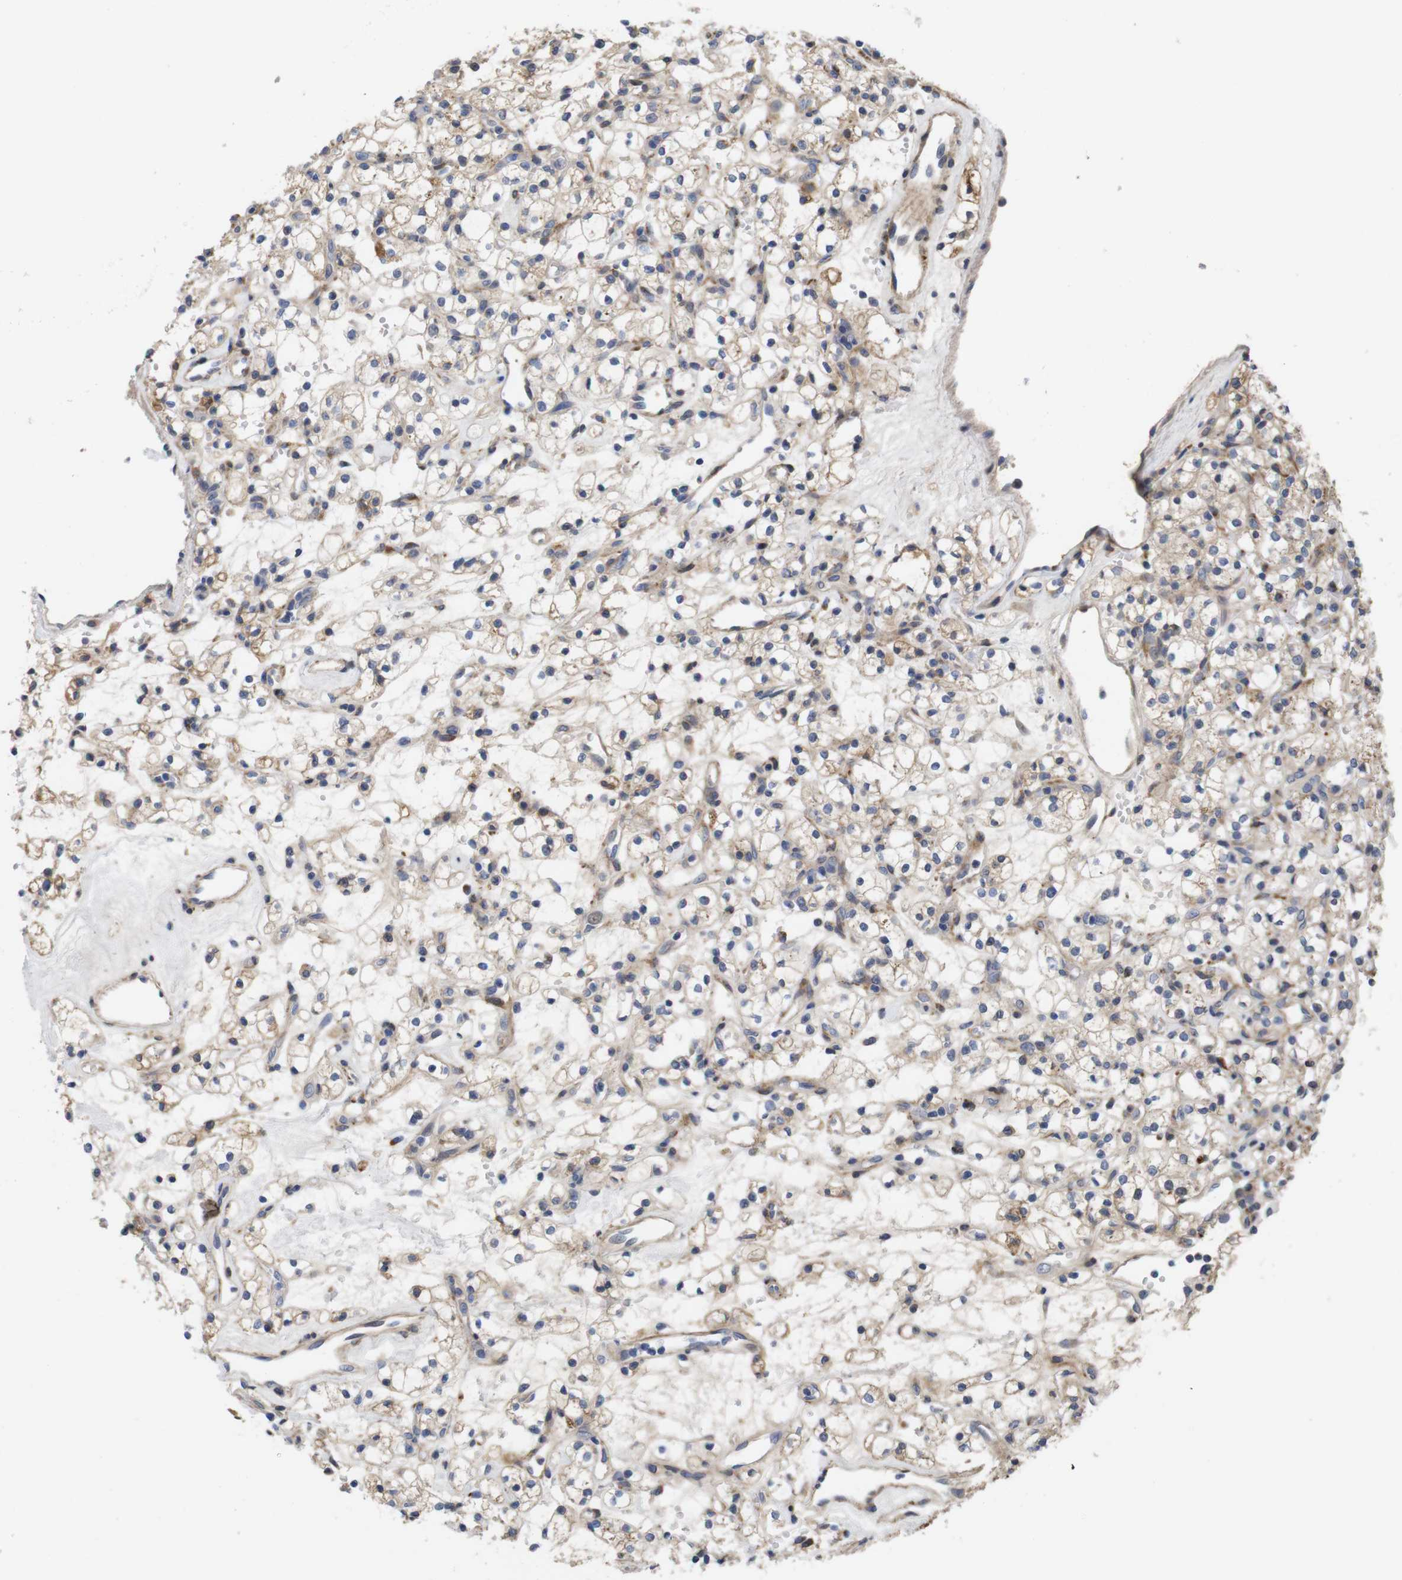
{"staining": {"intensity": "weak", "quantity": "25%-75%", "location": "cytoplasmic/membranous"}, "tissue": "renal cancer", "cell_type": "Tumor cells", "image_type": "cancer", "snomed": [{"axis": "morphology", "description": "Adenocarcinoma, NOS"}, {"axis": "topography", "description": "Kidney"}], "caption": "Renal adenocarcinoma was stained to show a protein in brown. There is low levels of weak cytoplasmic/membranous positivity in approximately 25%-75% of tumor cells.", "gene": "SPRY3", "patient": {"sex": "female", "age": 60}}